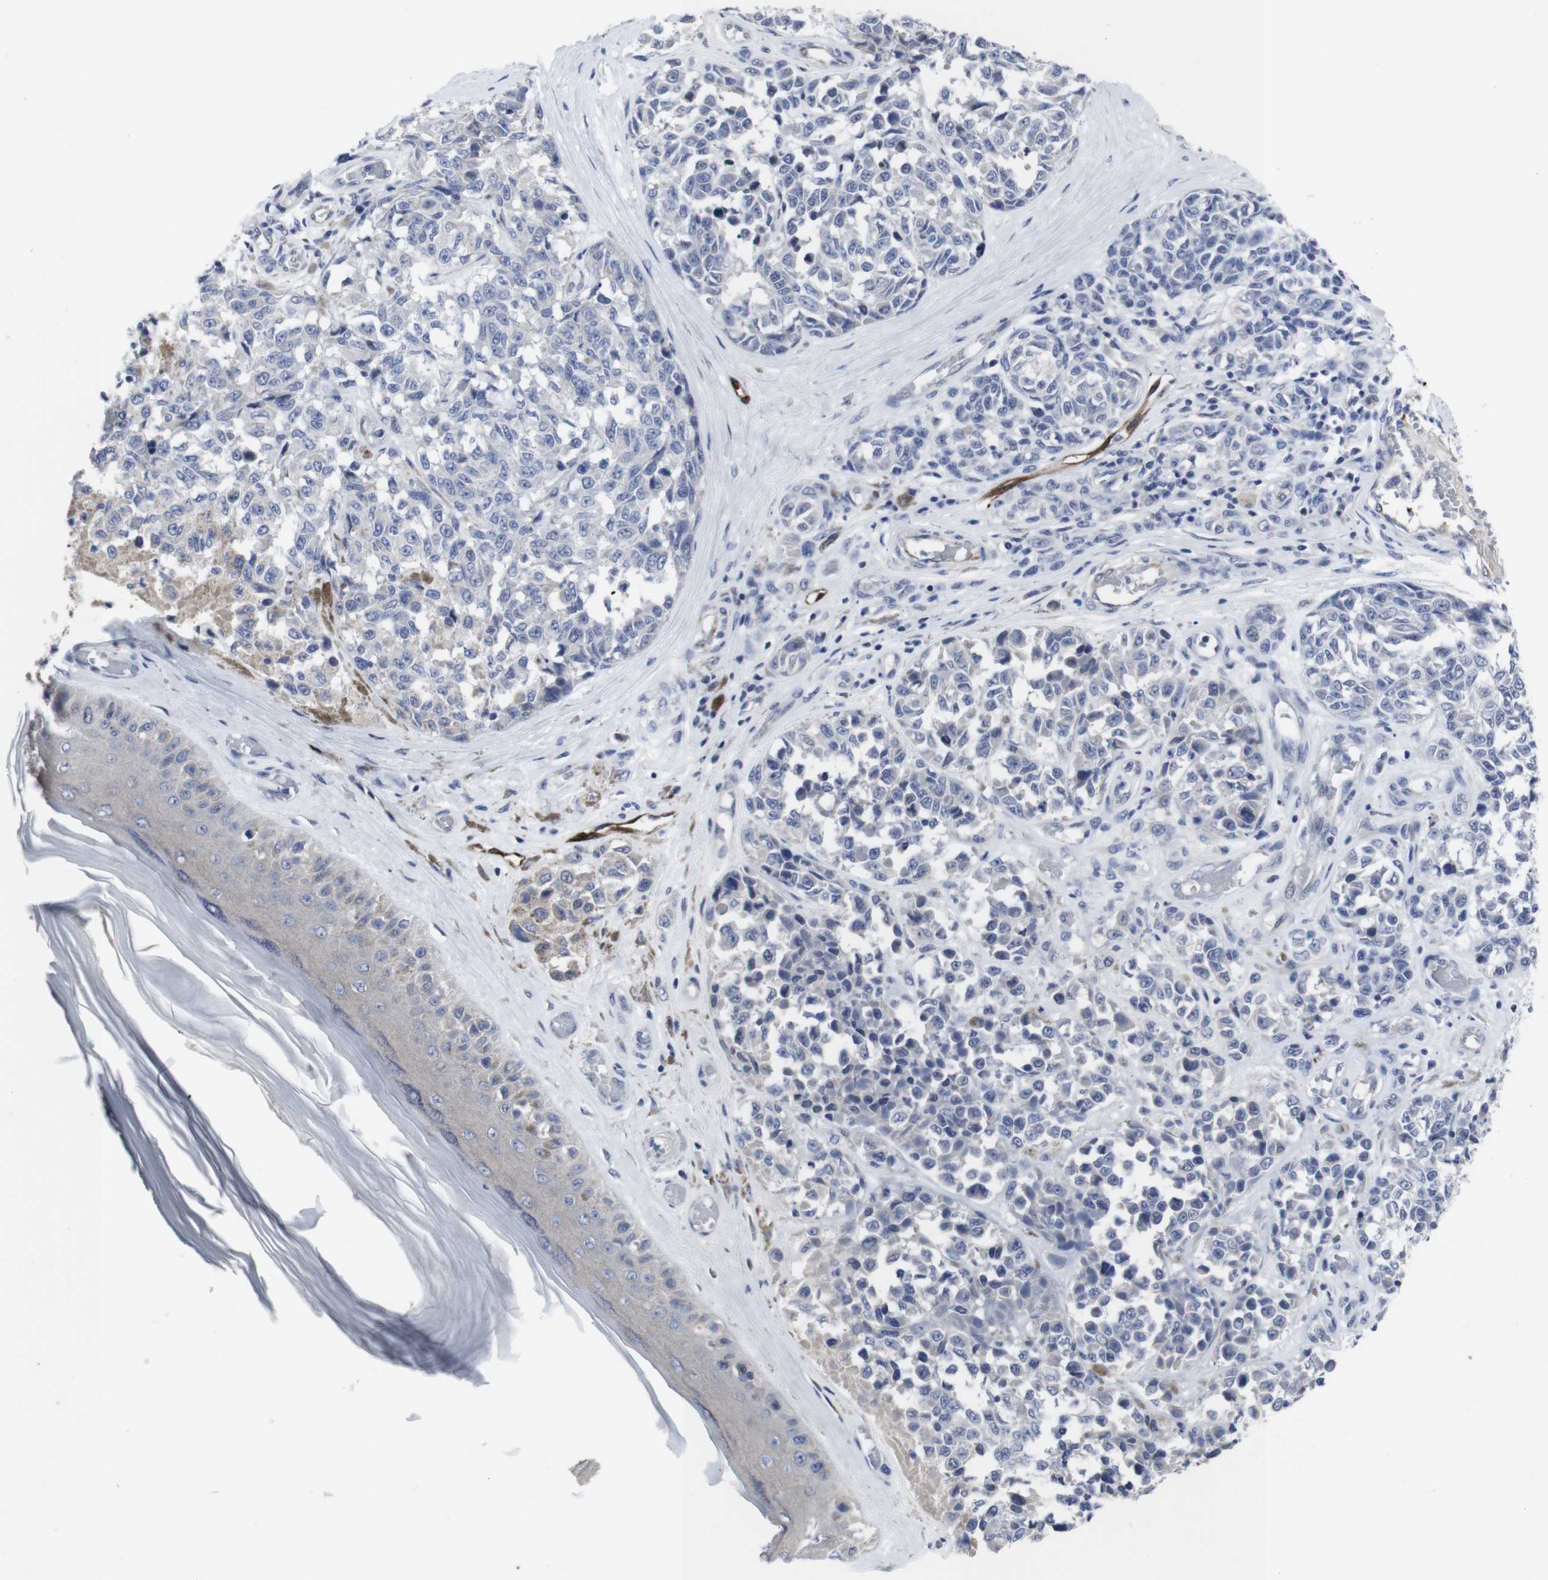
{"staining": {"intensity": "negative", "quantity": "none", "location": "none"}, "tissue": "melanoma", "cell_type": "Tumor cells", "image_type": "cancer", "snomed": [{"axis": "morphology", "description": "Malignant melanoma, NOS"}, {"axis": "topography", "description": "Skin"}], "caption": "Immunohistochemical staining of melanoma displays no significant expression in tumor cells. (IHC, brightfield microscopy, high magnification).", "gene": "SNCG", "patient": {"sex": "female", "age": 64}}